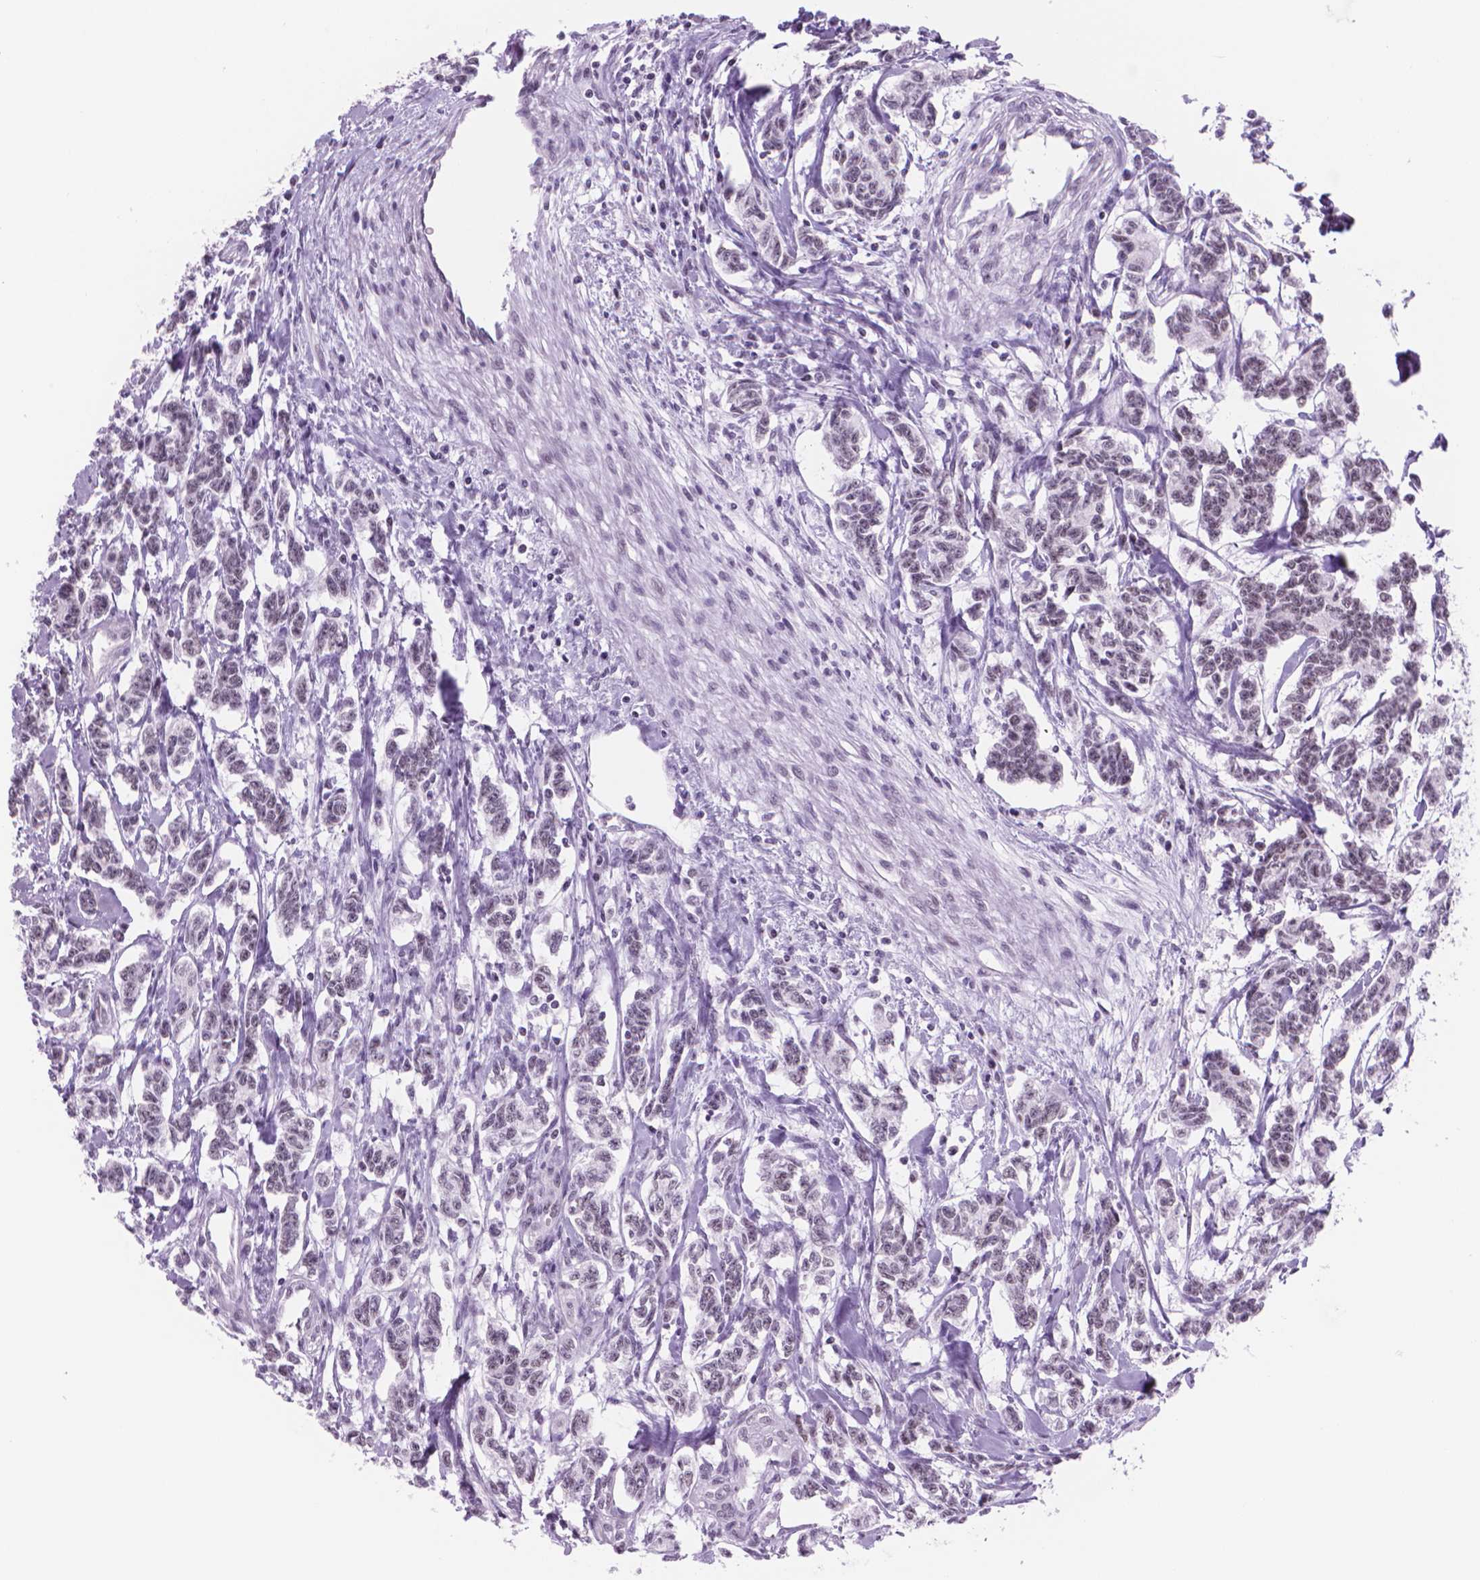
{"staining": {"intensity": "weak", "quantity": "25%-75%", "location": "nuclear"}, "tissue": "carcinoid", "cell_type": "Tumor cells", "image_type": "cancer", "snomed": [{"axis": "morphology", "description": "Carcinoid, malignant, NOS"}, {"axis": "topography", "description": "Kidney"}], "caption": "A brown stain highlights weak nuclear expression of a protein in human carcinoid tumor cells.", "gene": "POLR3D", "patient": {"sex": "female", "age": 41}}